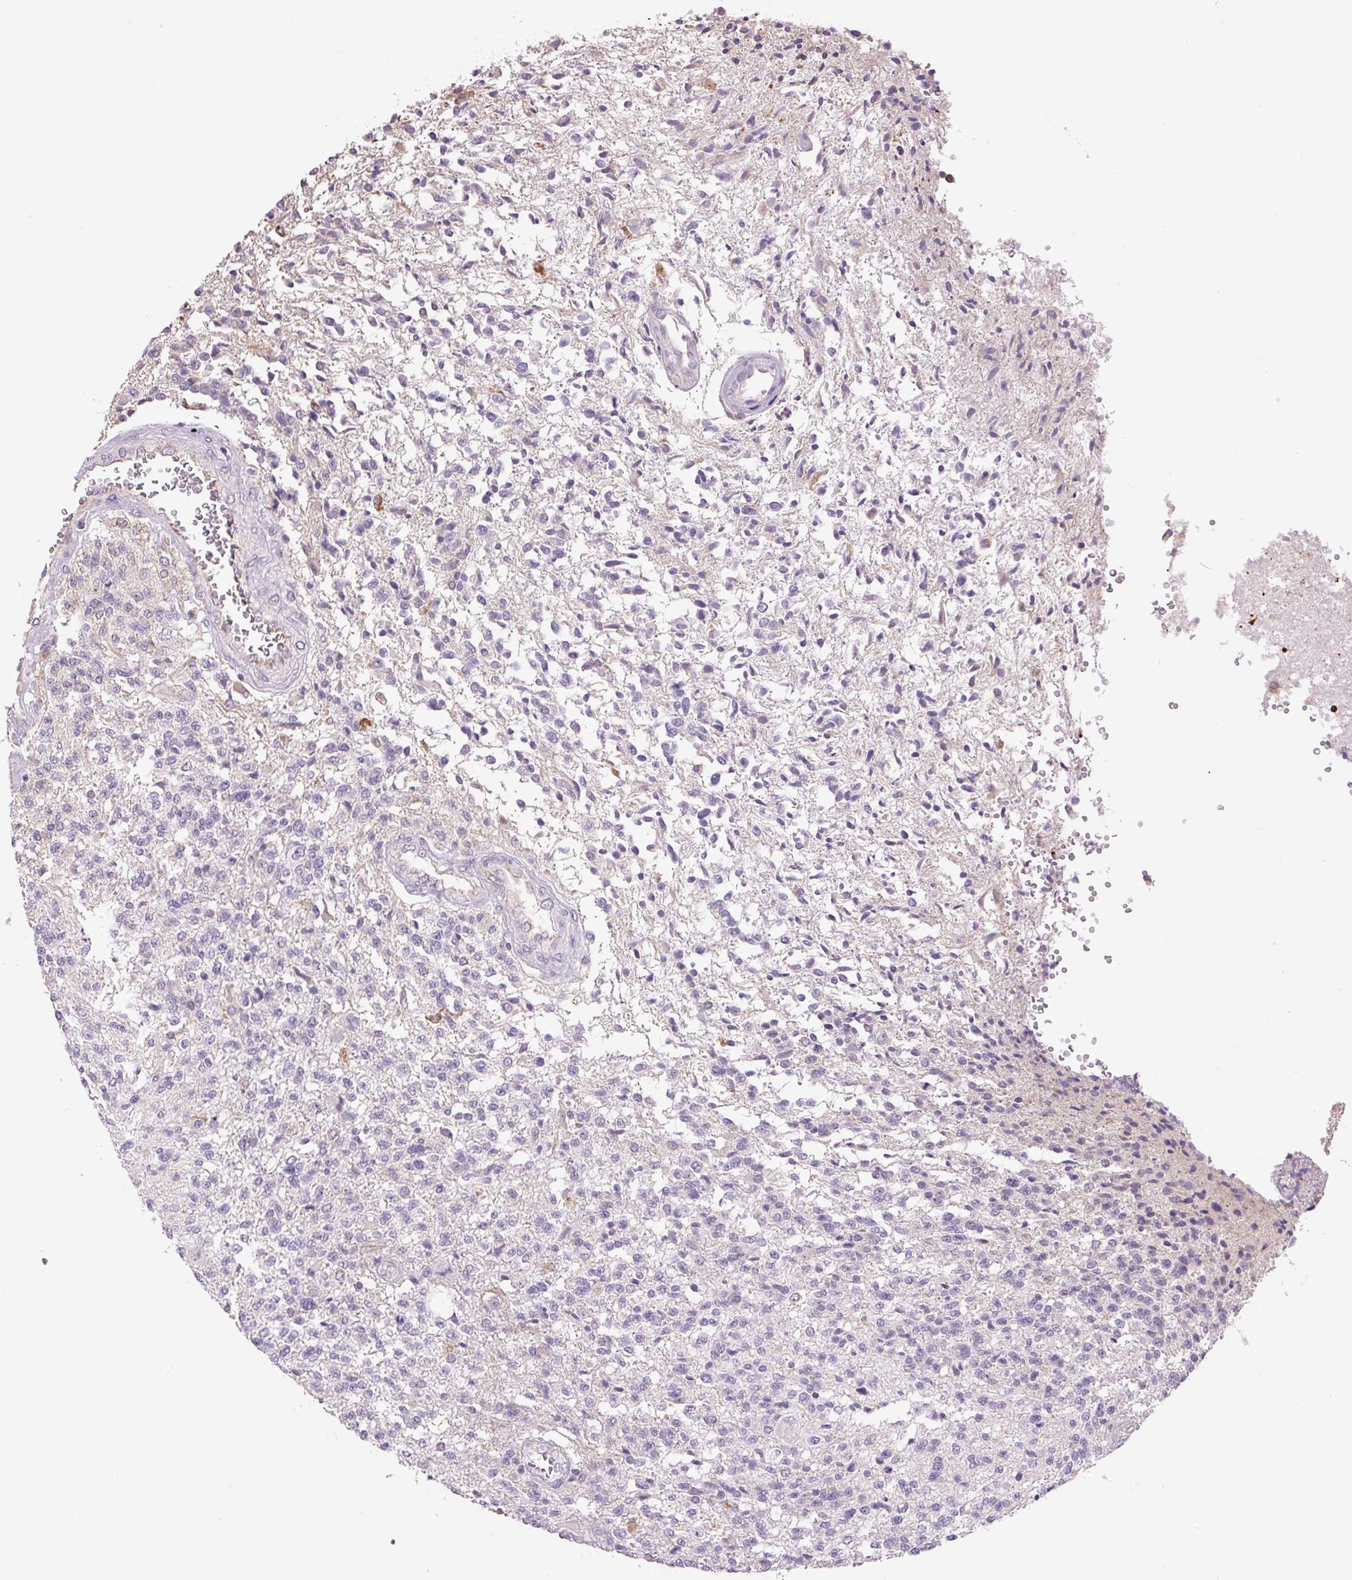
{"staining": {"intensity": "negative", "quantity": "none", "location": "none"}, "tissue": "glioma", "cell_type": "Tumor cells", "image_type": "cancer", "snomed": [{"axis": "morphology", "description": "Glioma, malignant, High grade"}, {"axis": "topography", "description": "Brain"}], "caption": "Malignant high-grade glioma was stained to show a protein in brown. There is no significant expression in tumor cells.", "gene": "SGF29", "patient": {"sex": "male", "age": 56}}